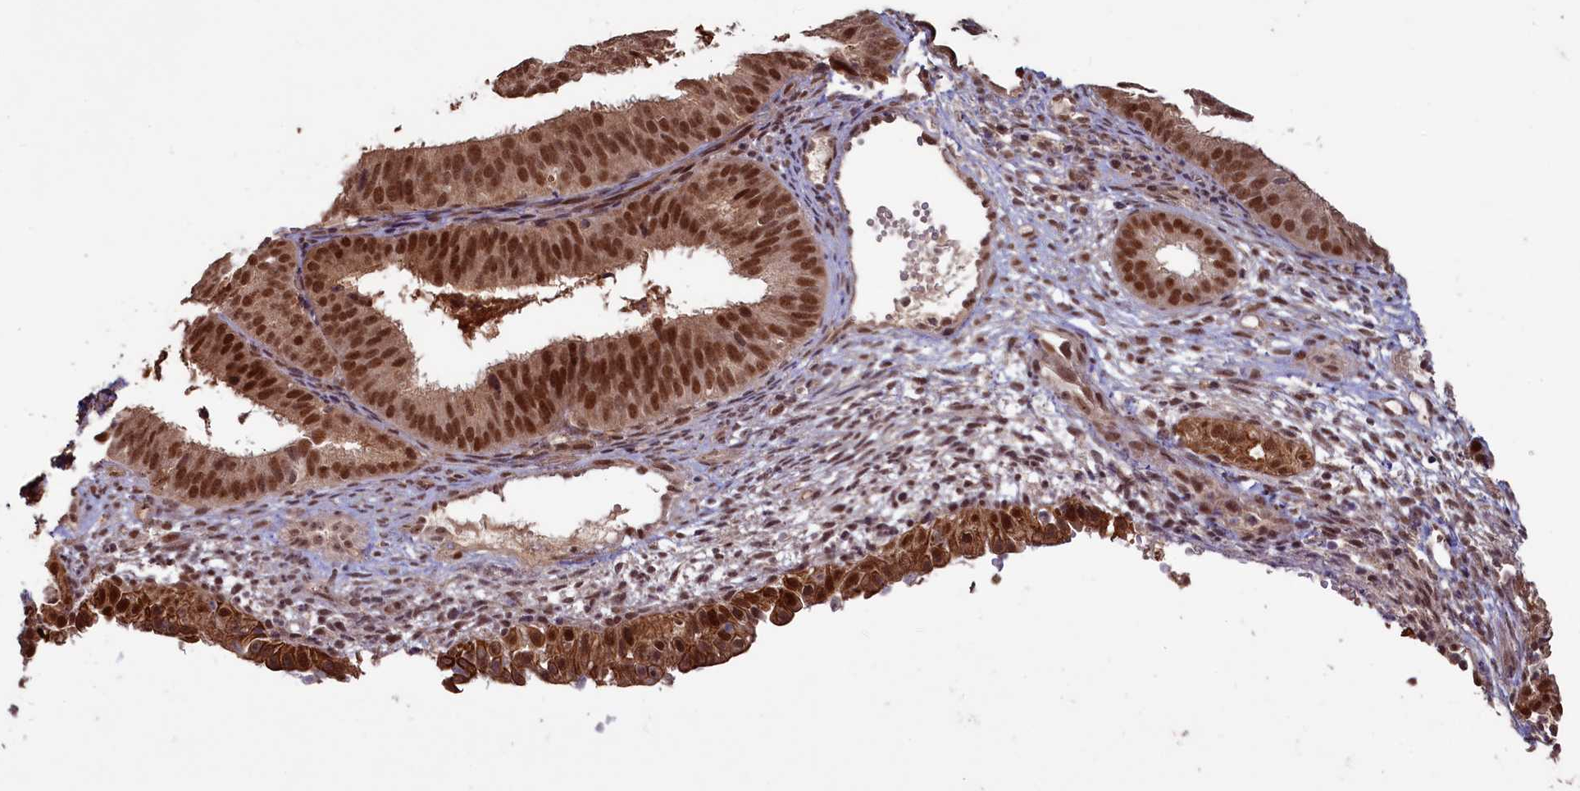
{"staining": {"intensity": "strong", "quantity": ">75%", "location": "nuclear"}, "tissue": "endometrial cancer", "cell_type": "Tumor cells", "image_type": "cancer", "snomed": [{"axis": "morphology", "description": "Adenocarcinoma, NOS"}, {"axis": "topography", "description": "Endometrium"}], "caption": "IHC staining of endometrial adenocarcinoma, which demonstrates high levels of strong nuclear expression in about >75% of tumor cells indicating strong nuclear protein expression. The staining was performed using DAB (3,3'-diaminobenzidine) (brown) for protein detection and nuclei were counterstained in hematoxylin (blue).", "gene": "NAE1", "patient": {"sex": "female", "age": 51}}